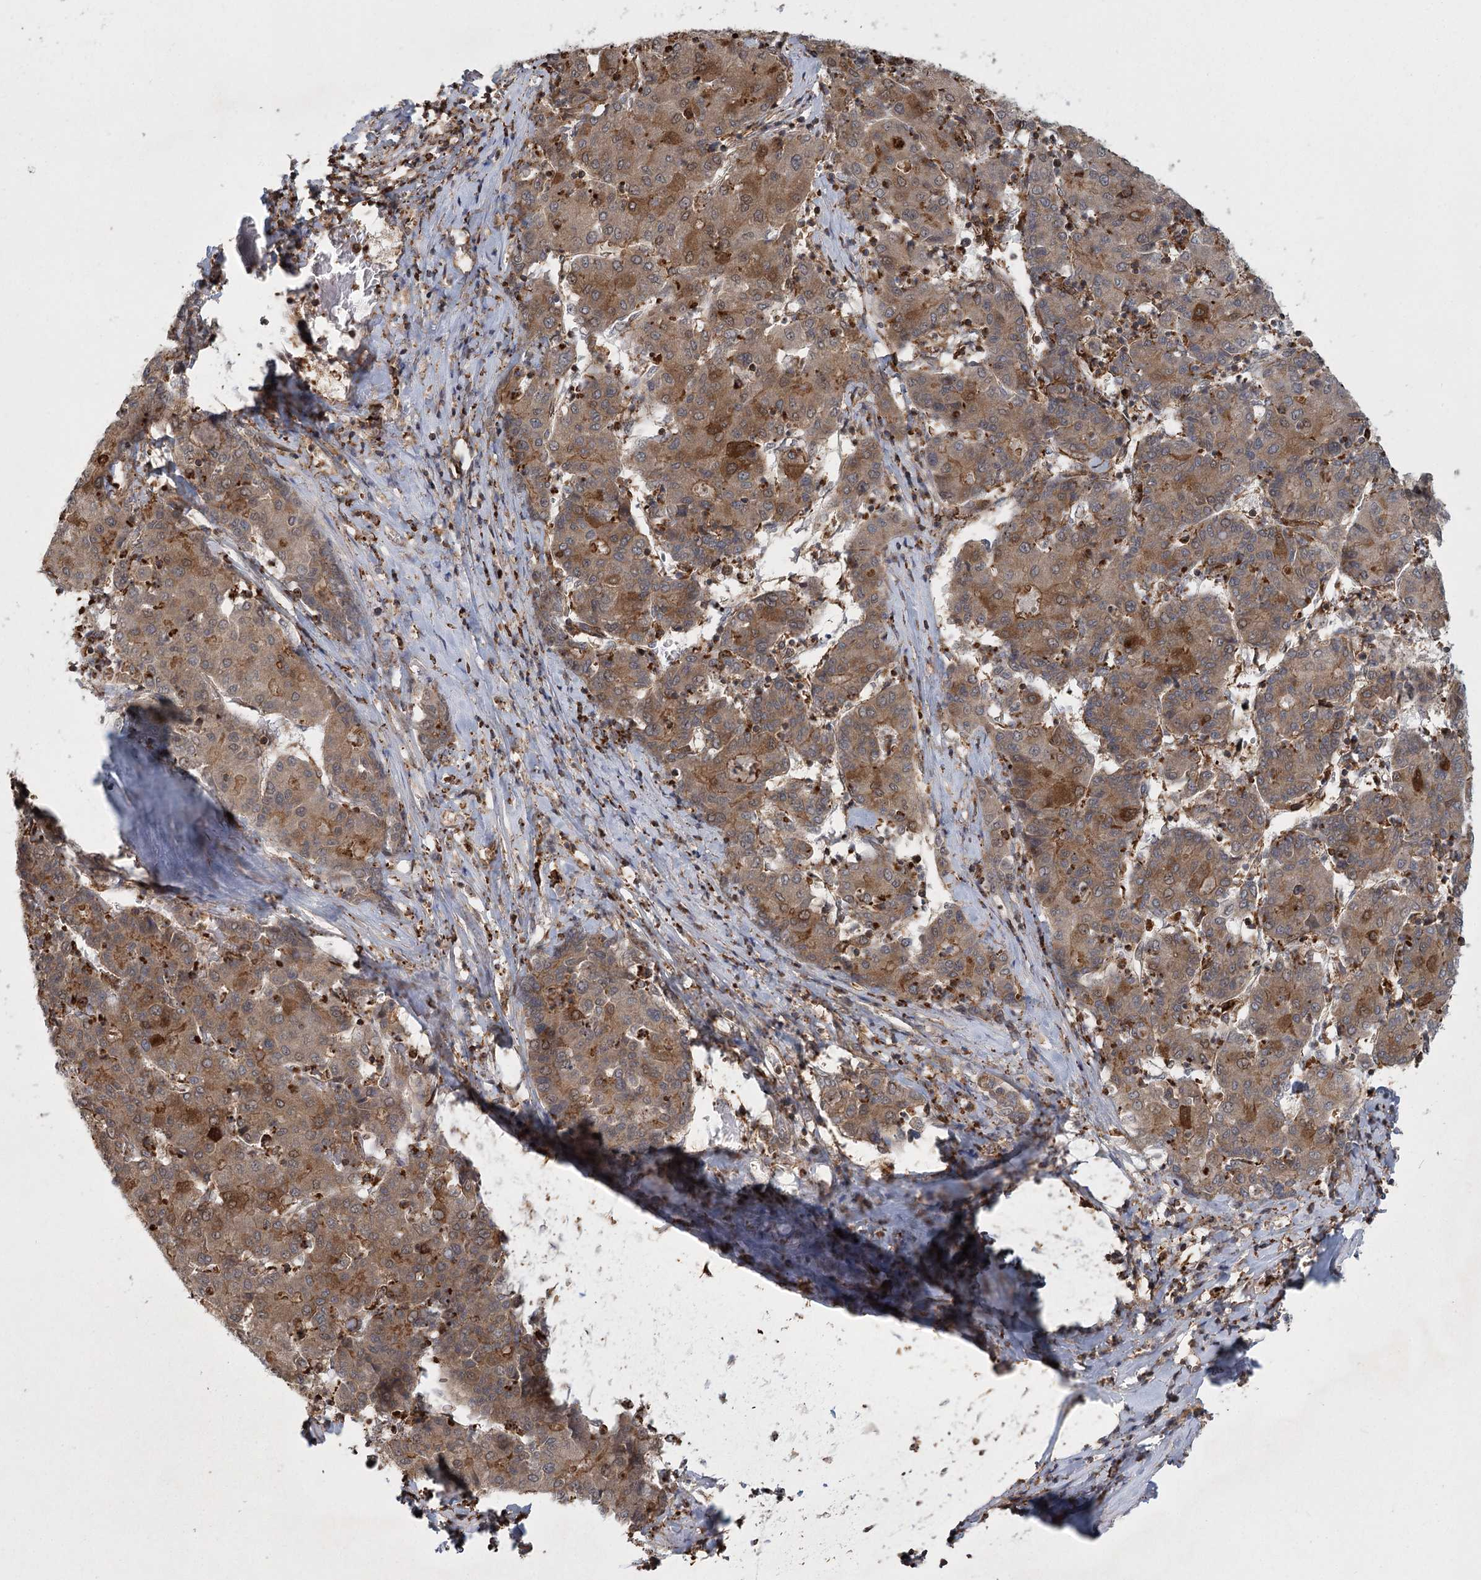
{"staining": {"intensity": "moderate", "quantity": ">75%", "location": "cytoplasmic/membranous"}, "tissue": "liver cancer", "cell_type": "Tumor cells", "image_type": "cancer", "snomed": [{"axis": "morphology", "description": "Carcinoma, Hepatocellular, NOS"}, {"axis": "topography", "description": "Liver"}], "caption": "There is medium levels of moderate cytoplasmic/membranous positivity in tumor cells of hepatocellular carcinoma (liver), as demonstrated by immunohistochemical staining (brown color).", "gene": "MEPE", "patient": {"sex": "male", "age": 65}}